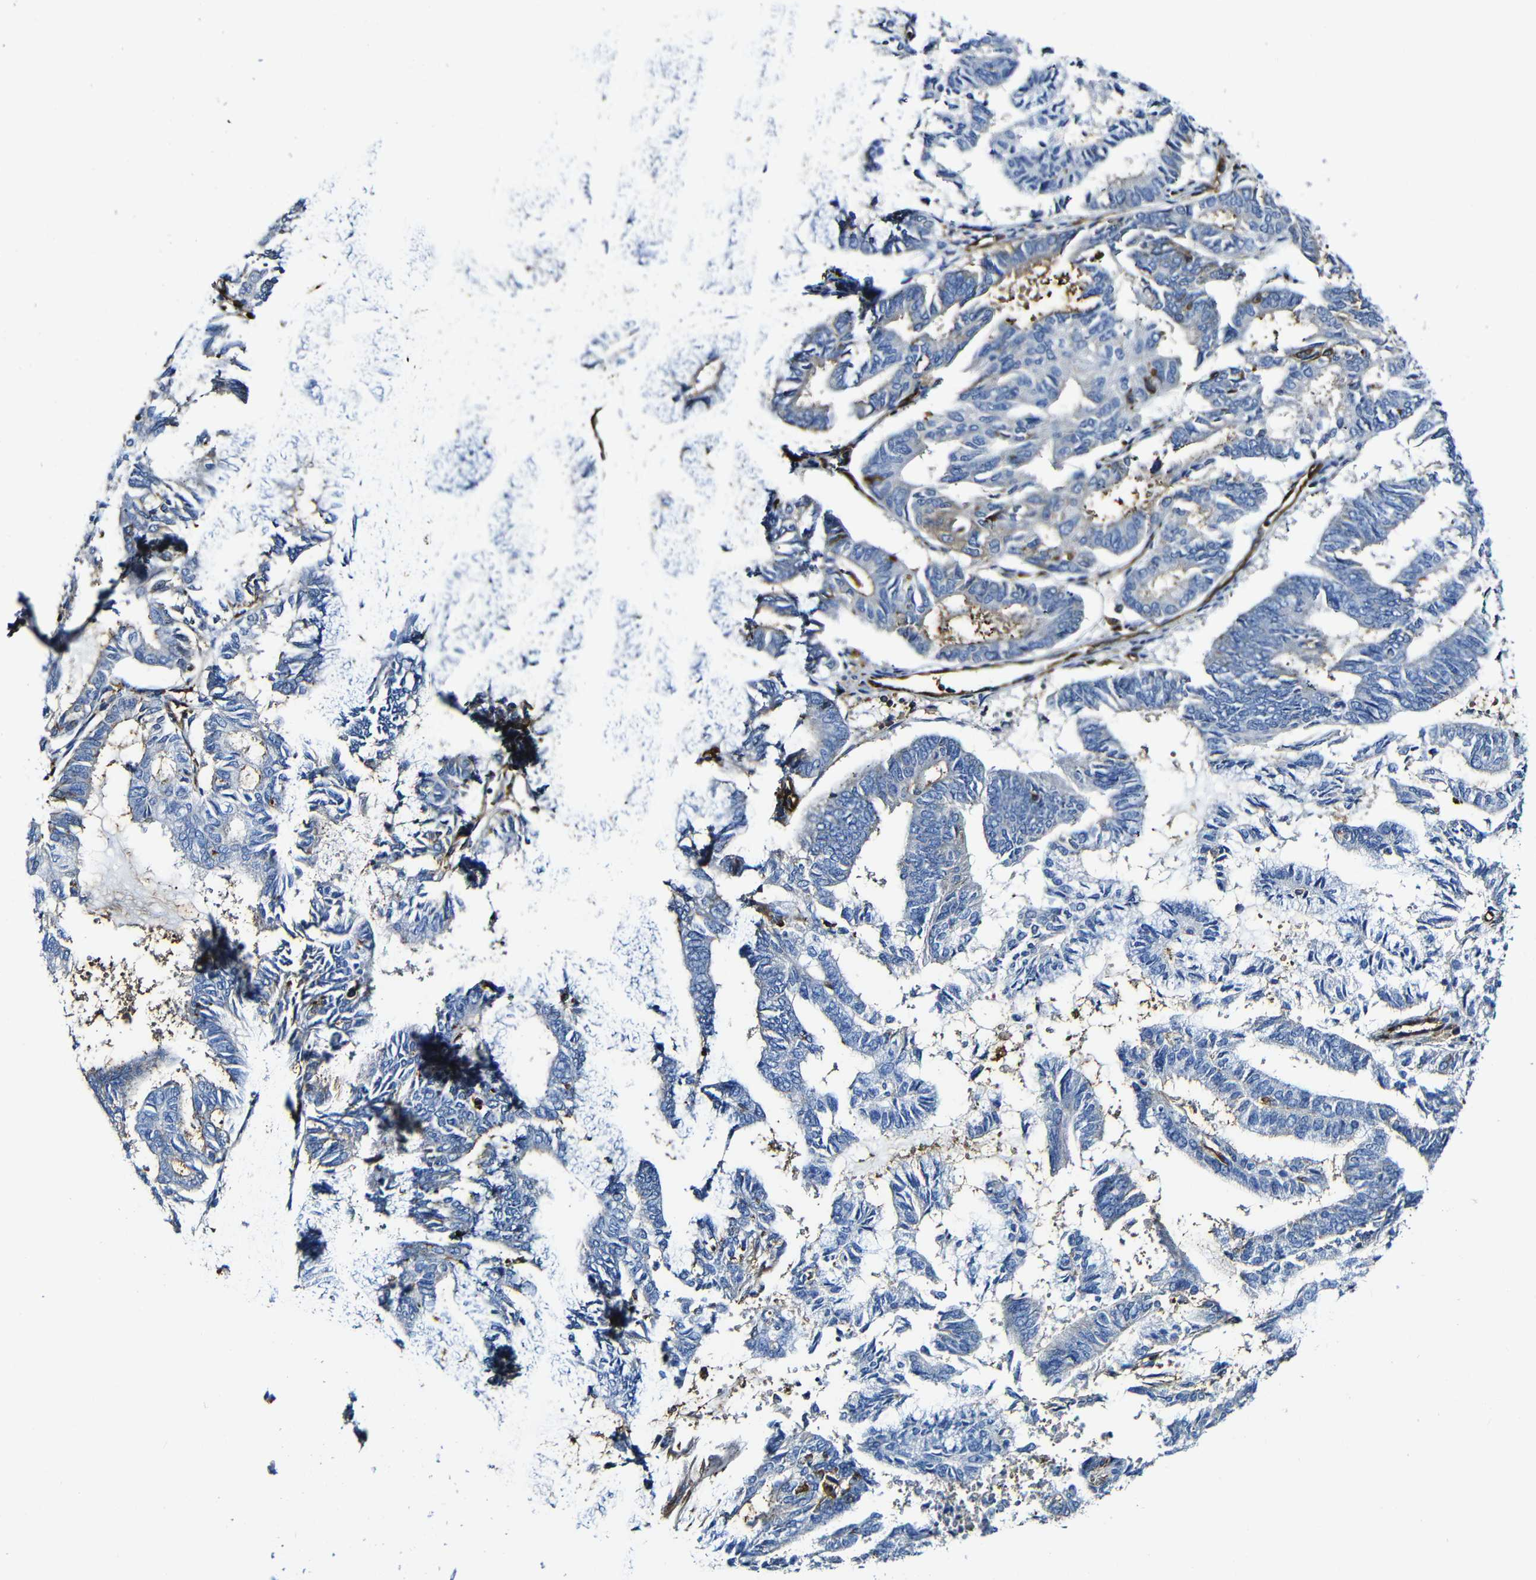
{"staining": {"intensity": "negative", "quantity": "none", "location": "none"}, "tissue": "endometrial cancer", "cell_type": "Tumor cells", "image_type": "cancer", "snomed": [{"axis": "morphology", "description": "Adenocarcinoma, NOS"}, {"axis": "topography", "description": "Endometrium"}], "caption": "Human adenocarcinoma (endometrial) stained for a protein using immunohistochemistry demonstrates no positivity in tumor cells.", "gene": "MSN", "patient": {"sex": "female", "age": 86}}